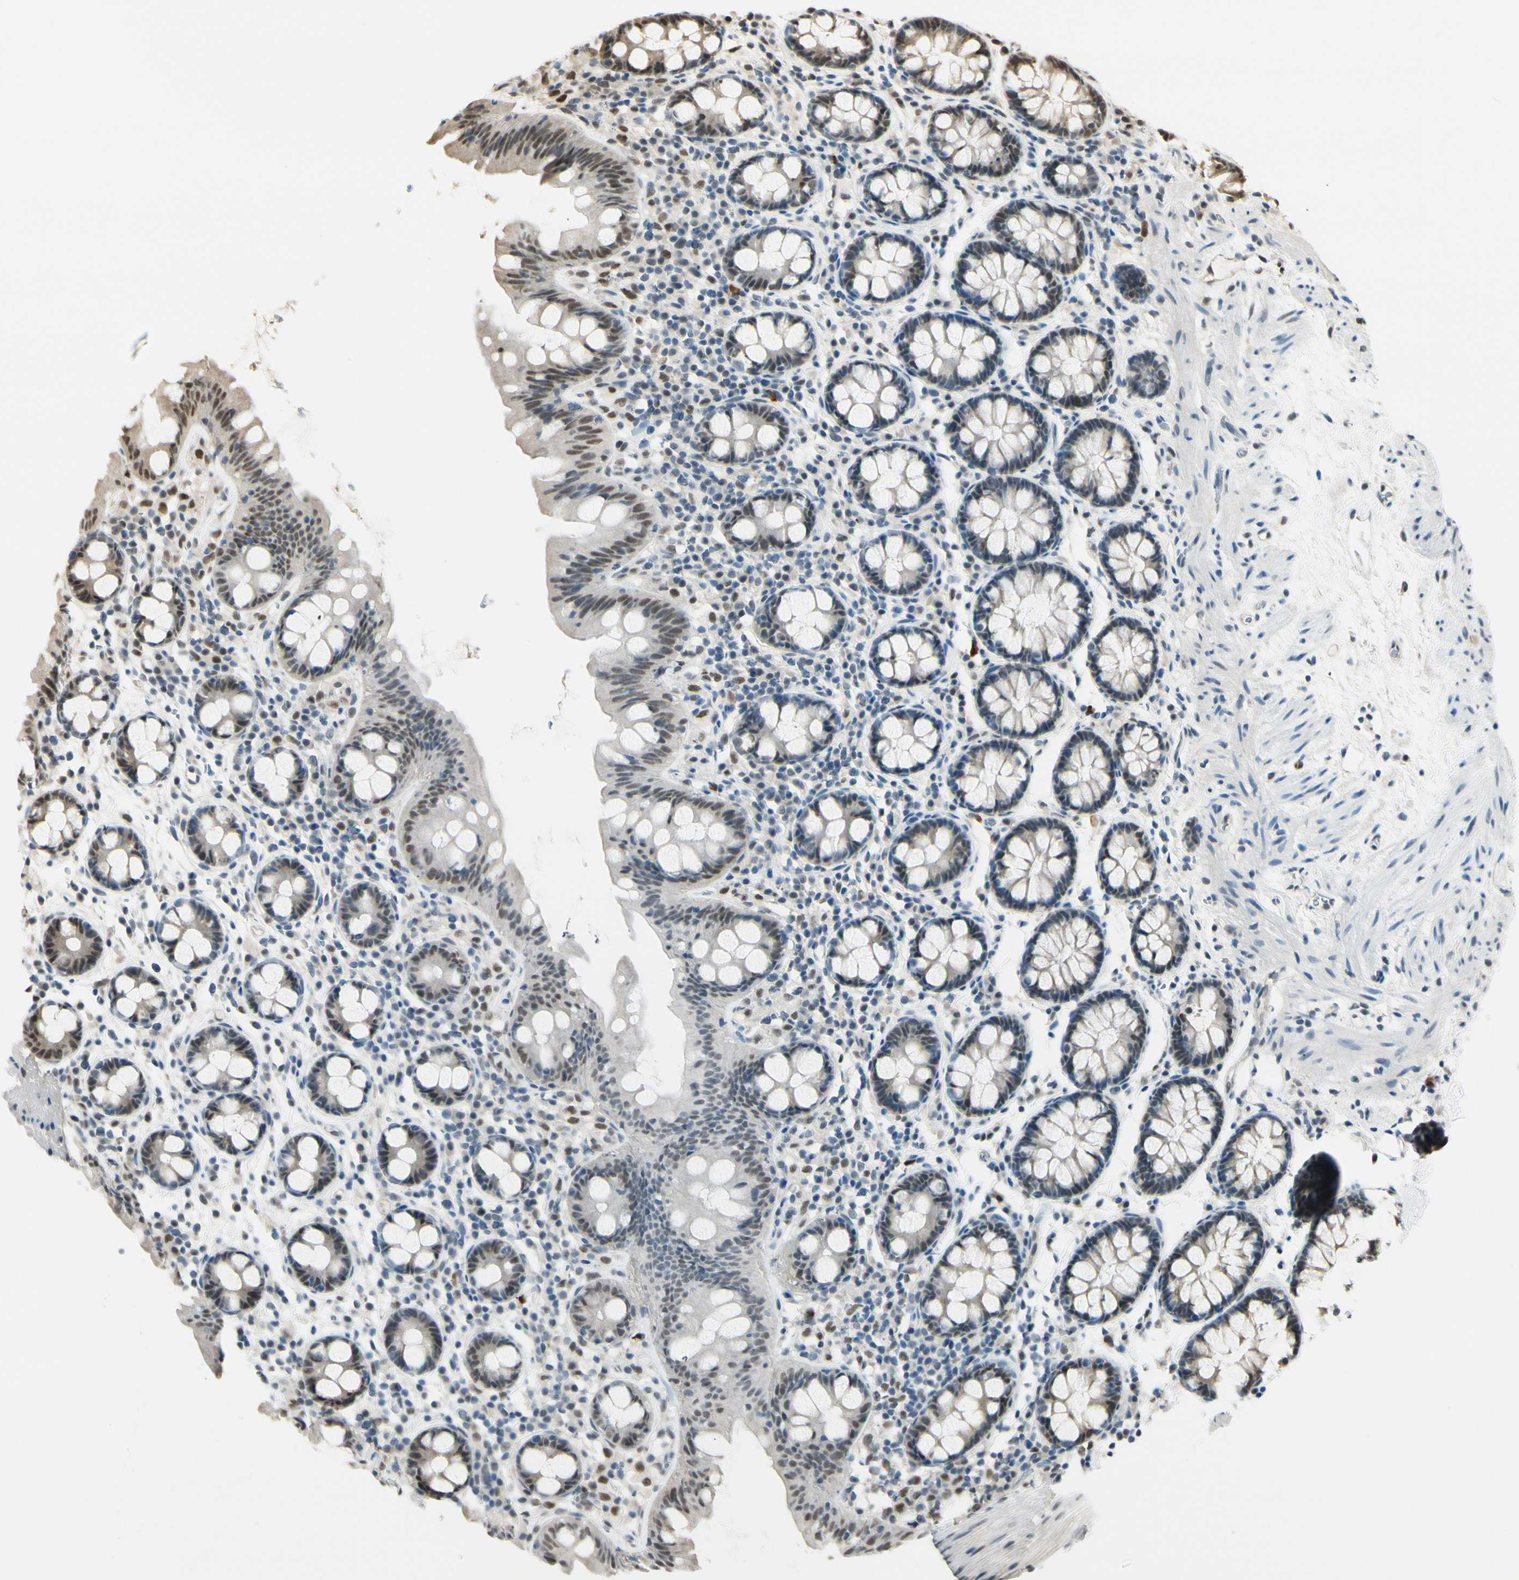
{"staining": {"intensity": "moderate", "quantity": ">75%", "location": "nuclear"}, "tissue": "colon", "cell_type": "Endothelial cells", "image_type": "normal", "snomed": [{"axis": "morphology", "description": "Normal tissue, NOS"}, {"axis": "topography", "description": "Colon"}], "caption": "Endothelial cells reveal medium levels of moderate nuclear positivity in about >75% of cells in normal human colon.", "gene": "HSF1", "patient": {"sex": "female", "age": 80}}